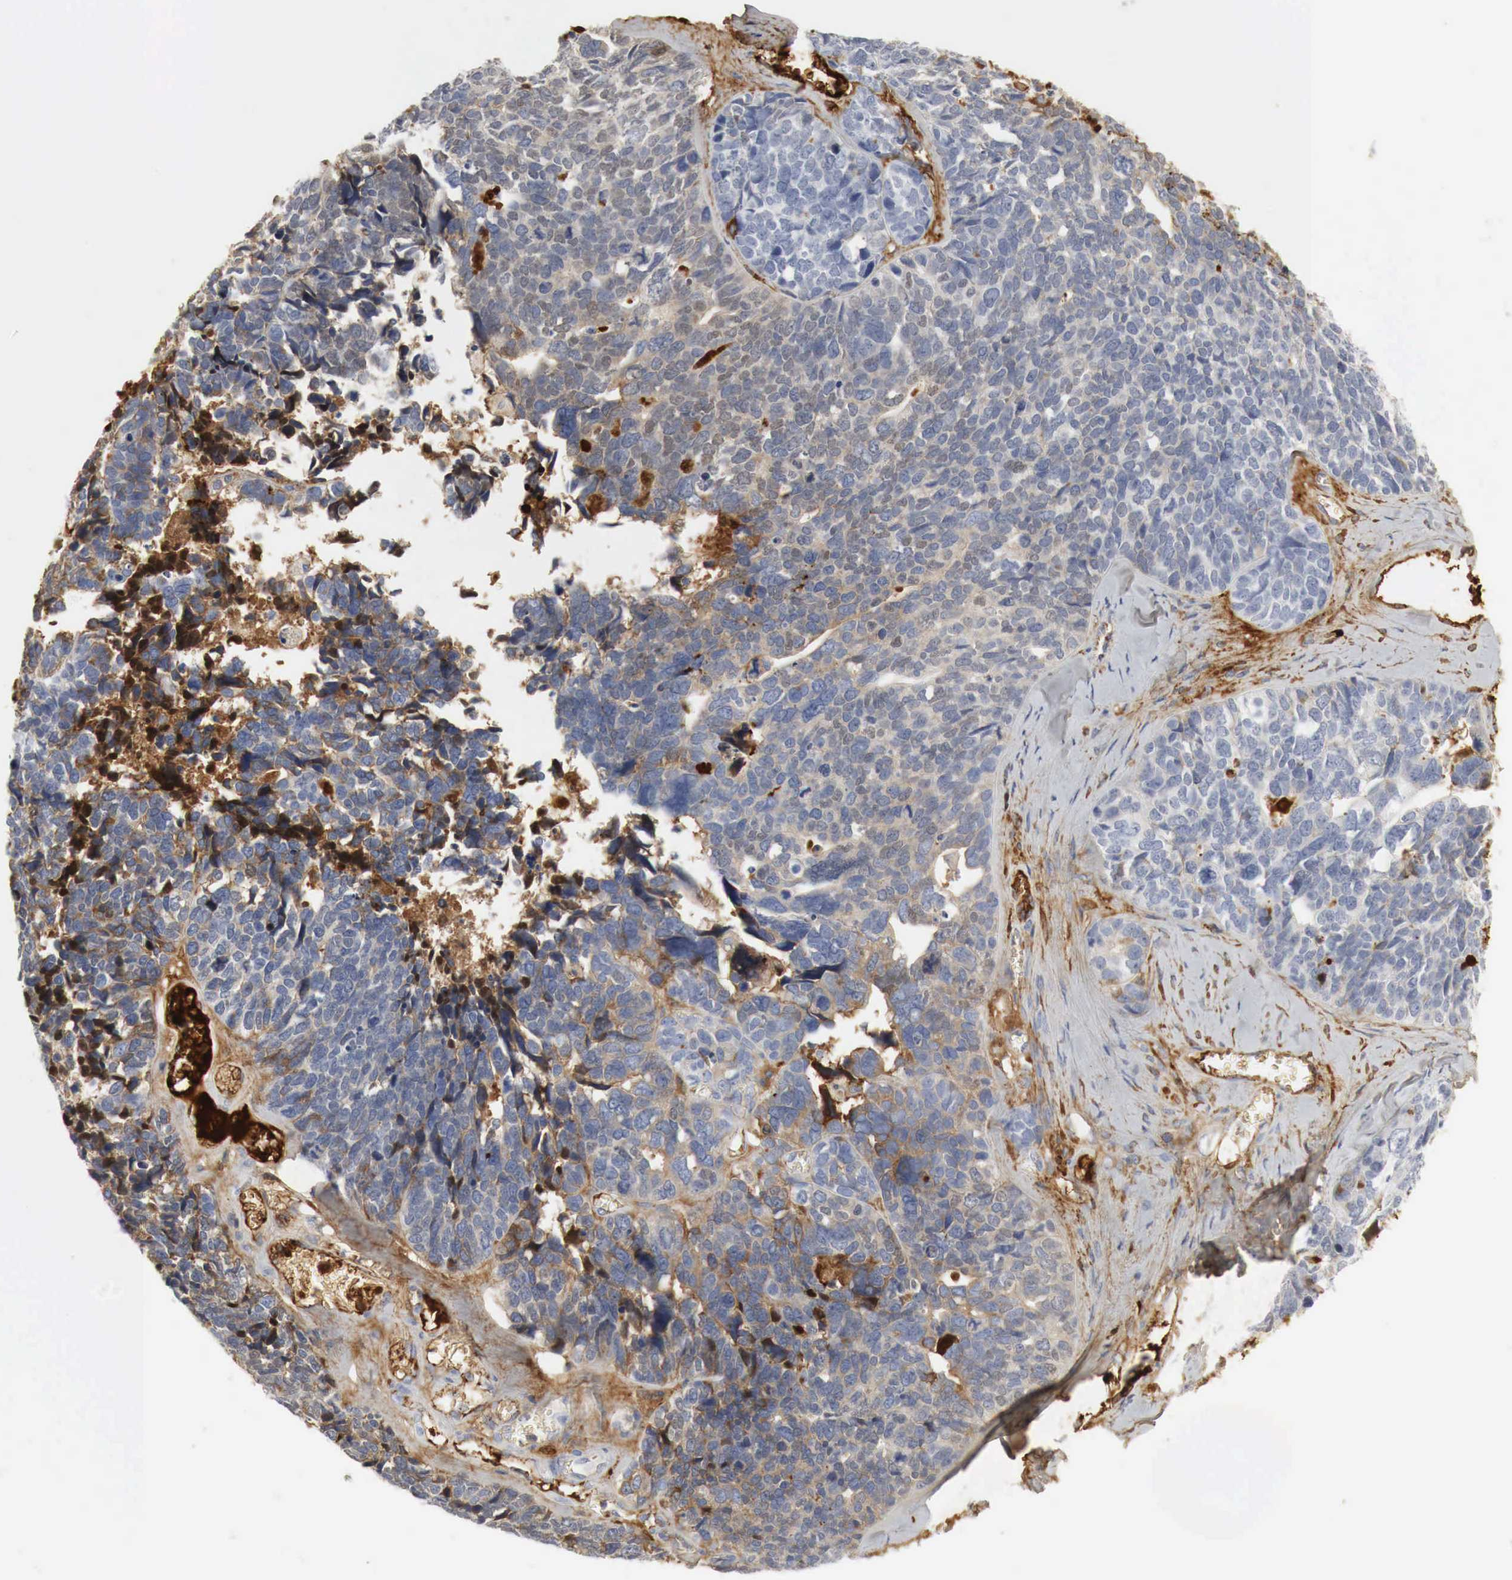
{"staining": {"intensity": "moderate", "quantity": "25%-75%", "location": "cytoplasmic/membranous"}, "tissue": "ovarian cancer", "cell_type": "Tumor cells", "image_type": "cancer", "snomed": [{"axis": "morphology", "description": "Cystadenocarcinoma, serous, NOS"}, {"axis": "topography", "description": "Ovary"}], "caption": "Protein staining of ovarian cancer (serous cystadenocarcinoma) tissue displays moderate cytoplasmic/membranous positivity in about 25%-75% of tumor cells. The protein of interest is shown in brown color, while the nuclei are stained blue.", "gene": "IGLC3", "patient": {"sex": "female", "age": 77}}